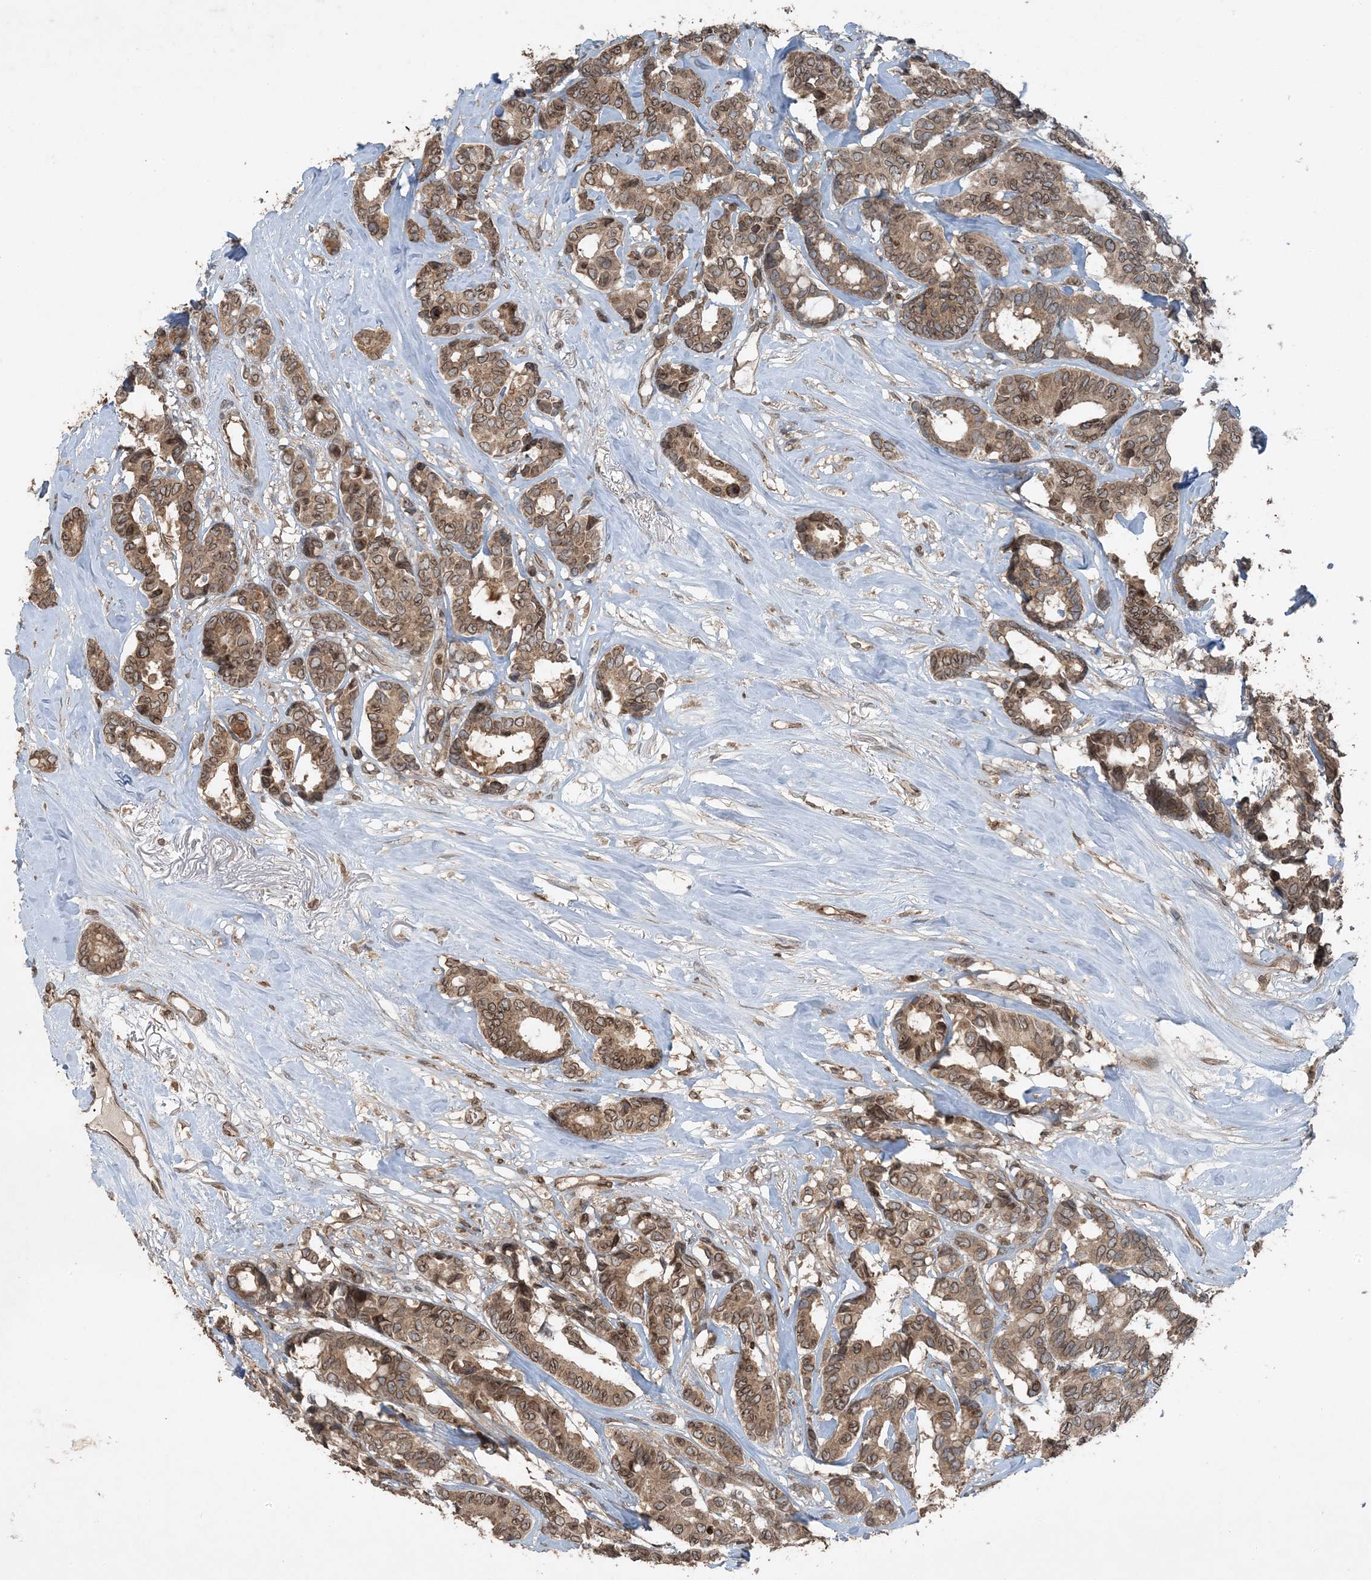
{"staining": {"intensity": "moderate", "quantity": ">75%", "location": "cytoplasmic/membranous,nuclear"}, "tissue": "breast cancer", "cell_type": "Tumor cells", "image_type": "cancer", "snomed": [{"axis": "morphology", "description": "Duct carcinoma"}, {"axis": "topography", "description": "Breast"}], "caption": "Breast intraductal carcinoma stained for a protein (brown) shows moderate cytoplasmic/membranous and nuclear positive positivity in approximately >75% of tumor cells.", "gene": "ZFAND2B", "patient": {"sex": "female", "age": 87}}